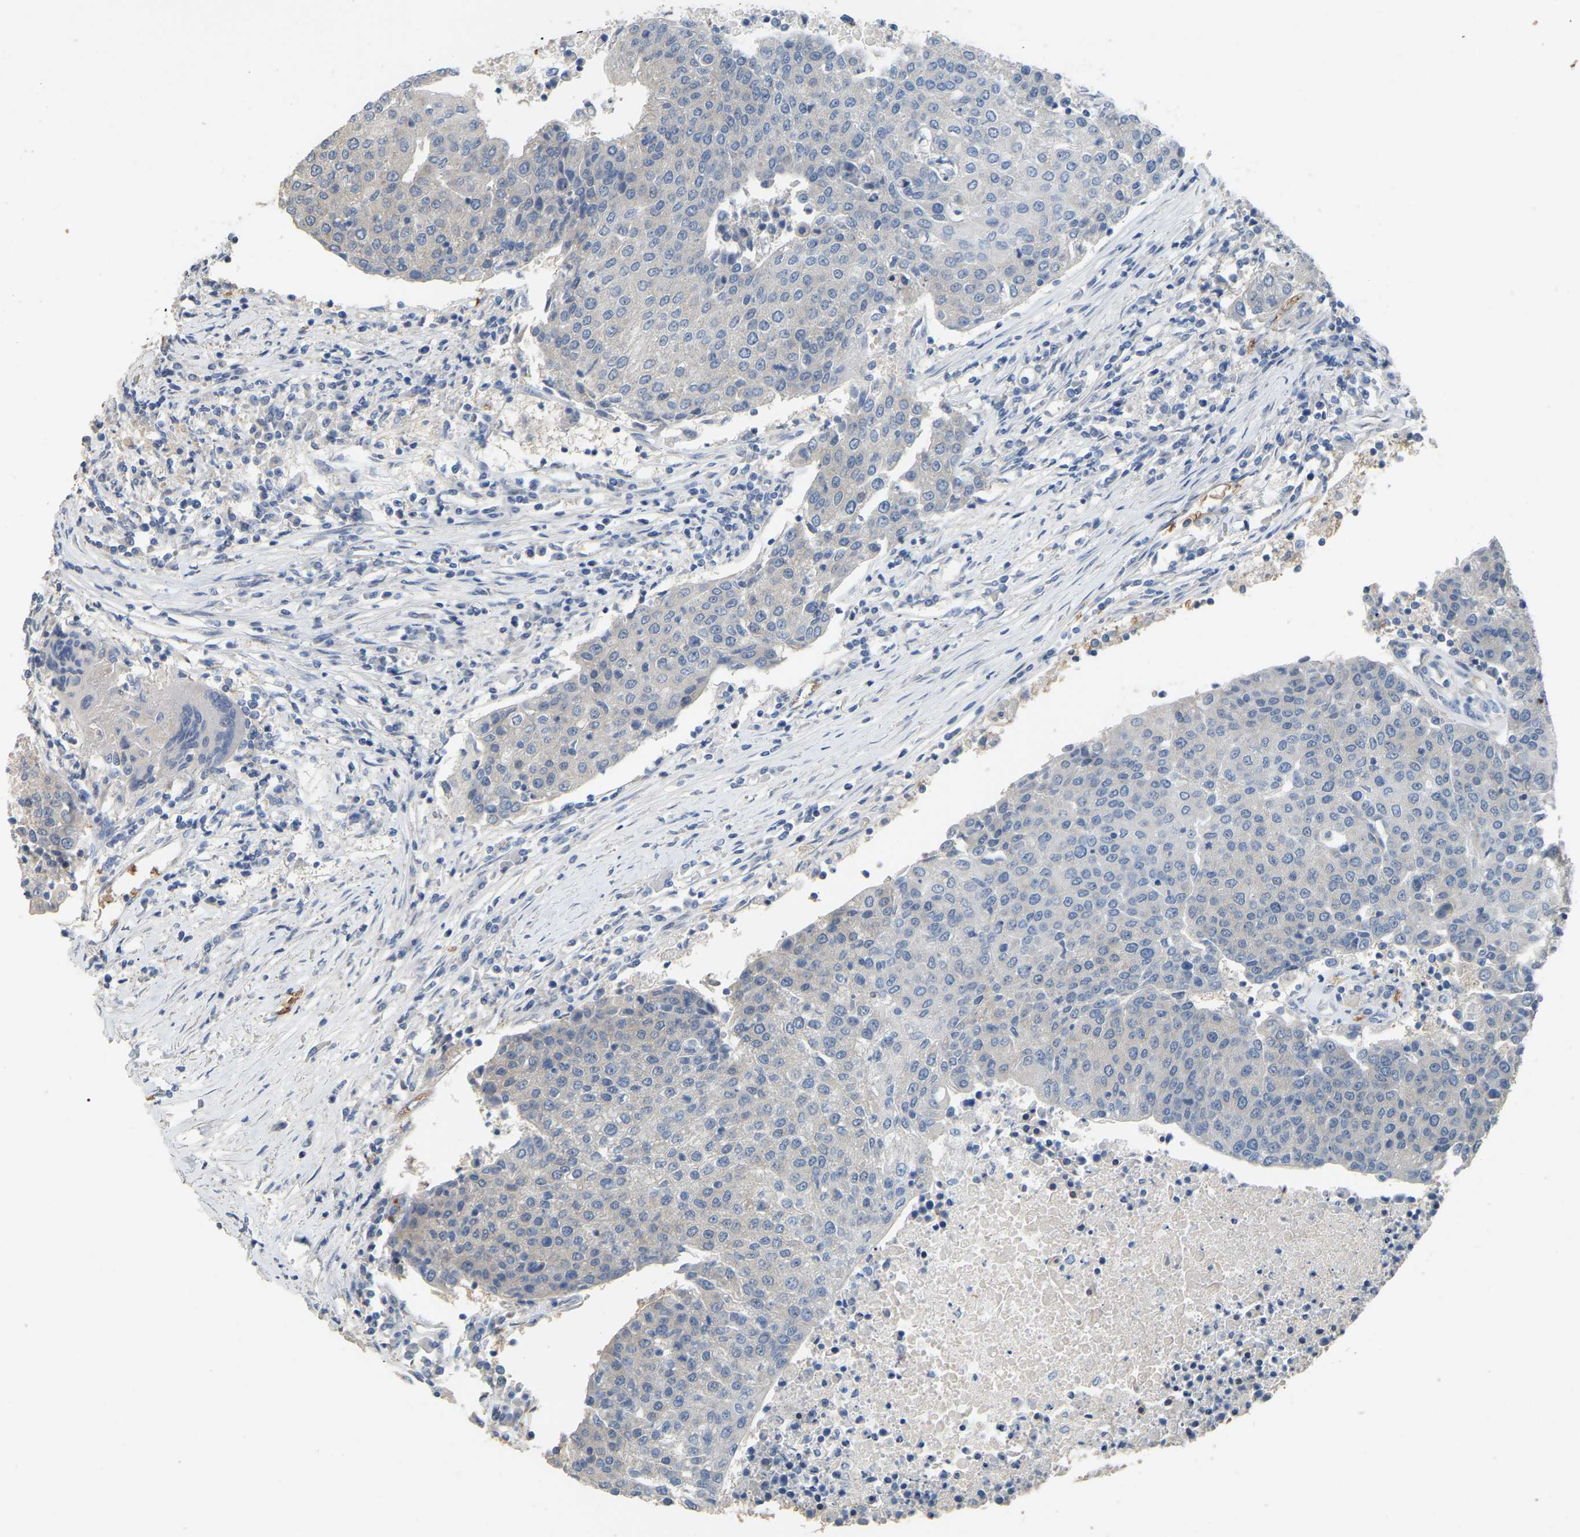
{"staining": {"intensity": "negative", "quantity": "none", "location": "none"}, "tissue": "urothelial cancer", "cell_type": "Tumor cells", "image_type": "cancer", "snomed": [{"axis": "morphology", "description": "Urothelial carcinoma, High grade"}, {"axis": "topography", "description": "Urinary bladder"}], "caption": "This is a photomicrograph of immunohistochemistry (IHC) staining of urothelial carcinoma (high-grade), which shows no staining in tumor cells.", "gene": "CFAP298", "patient": {"sex": "female", "age": 85}}